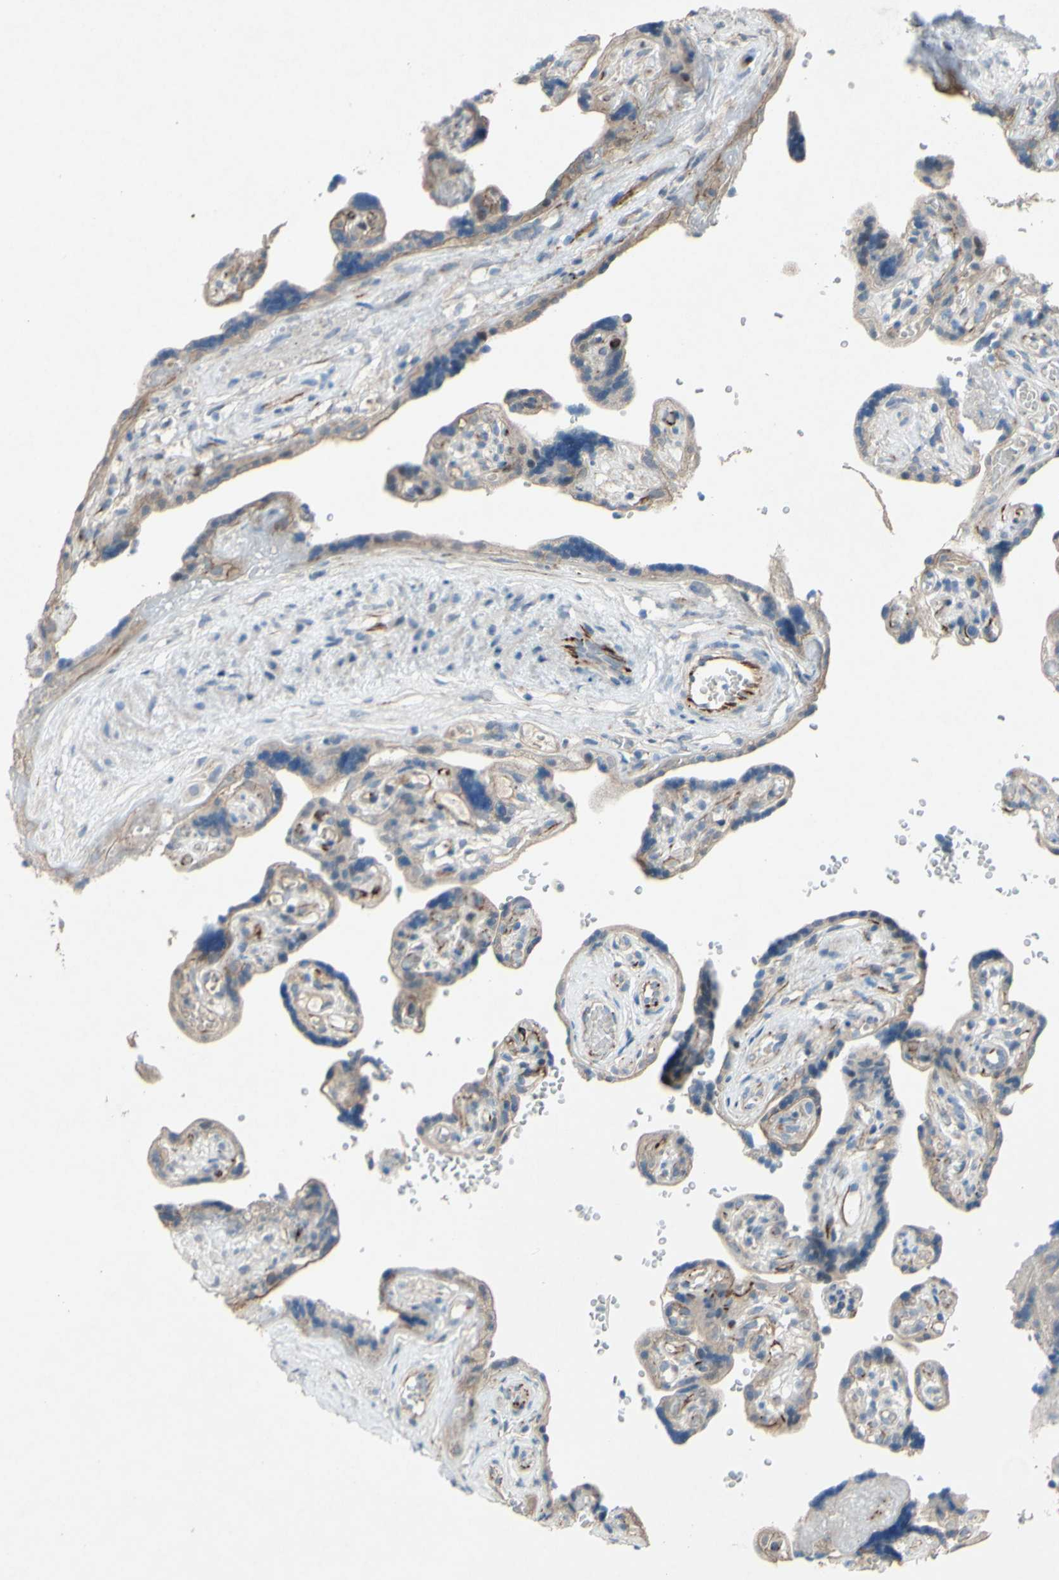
{"staining": {"intensity": "weak", "quantity": "25%-75%", "location": "cytoplasmic/membranous"}, "tissue": "placenta", "cell_type": "Trophoblastic cells", "image_type": "normal", "snomed": [{"axis": "morphology", "description": "Normal tissue, NOS"}, {"axis": "topography", "description": "Placenta"}], "caption": "A histopathology image of human placenta stained for a protein shows weak cytoplasmic/membranous brown staining in trophoblastic cells. (DAB (3,3'-diaminobenzidine) IHC with brightfield microscopy, high magnification).", "gene": "CDCP1", "patient": {"sex": "female", "age": 30}}